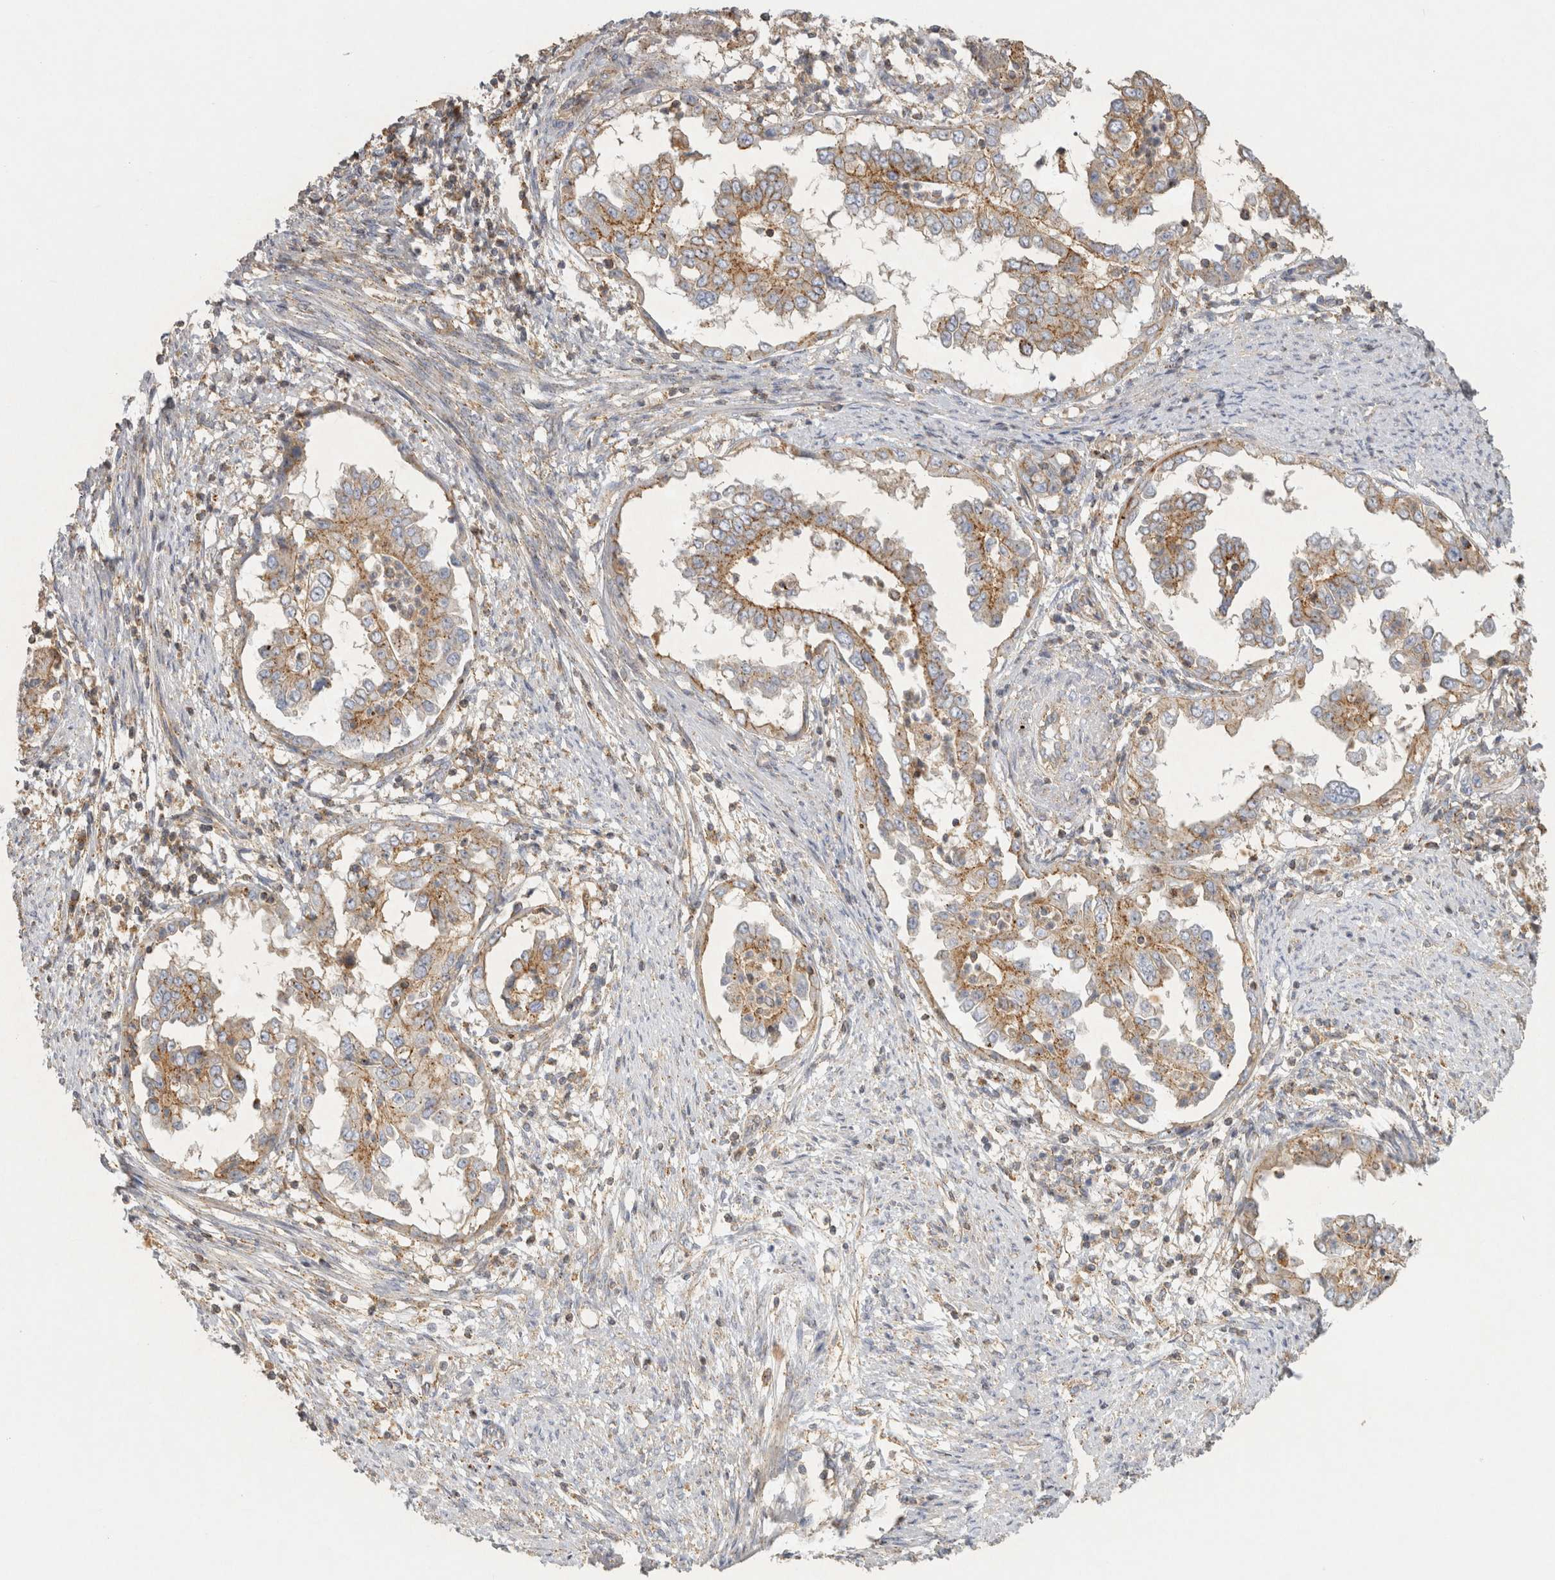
{"staining": {"intensity": "weak", "quantity": ">75%", "location": "cytoplasmic/membranous"}, "tissue": "endometrial cancer", "cell_type": "Tumor cells", "image_type": "cancer", "snomed": [{"axis": "morphology", "description": "Adenocarcinoma, NOS"}, {"axis": "topography", "description": "Endometrium"}], "caption": "There is low levels of weak cytoplasmic/membranous staining in tumor cells of endometrial cancer, as demonstrated by immunohistochemical staining (brown color).", "gene": "CHMP6", "patient": {"sex": "female", "age": 85}}